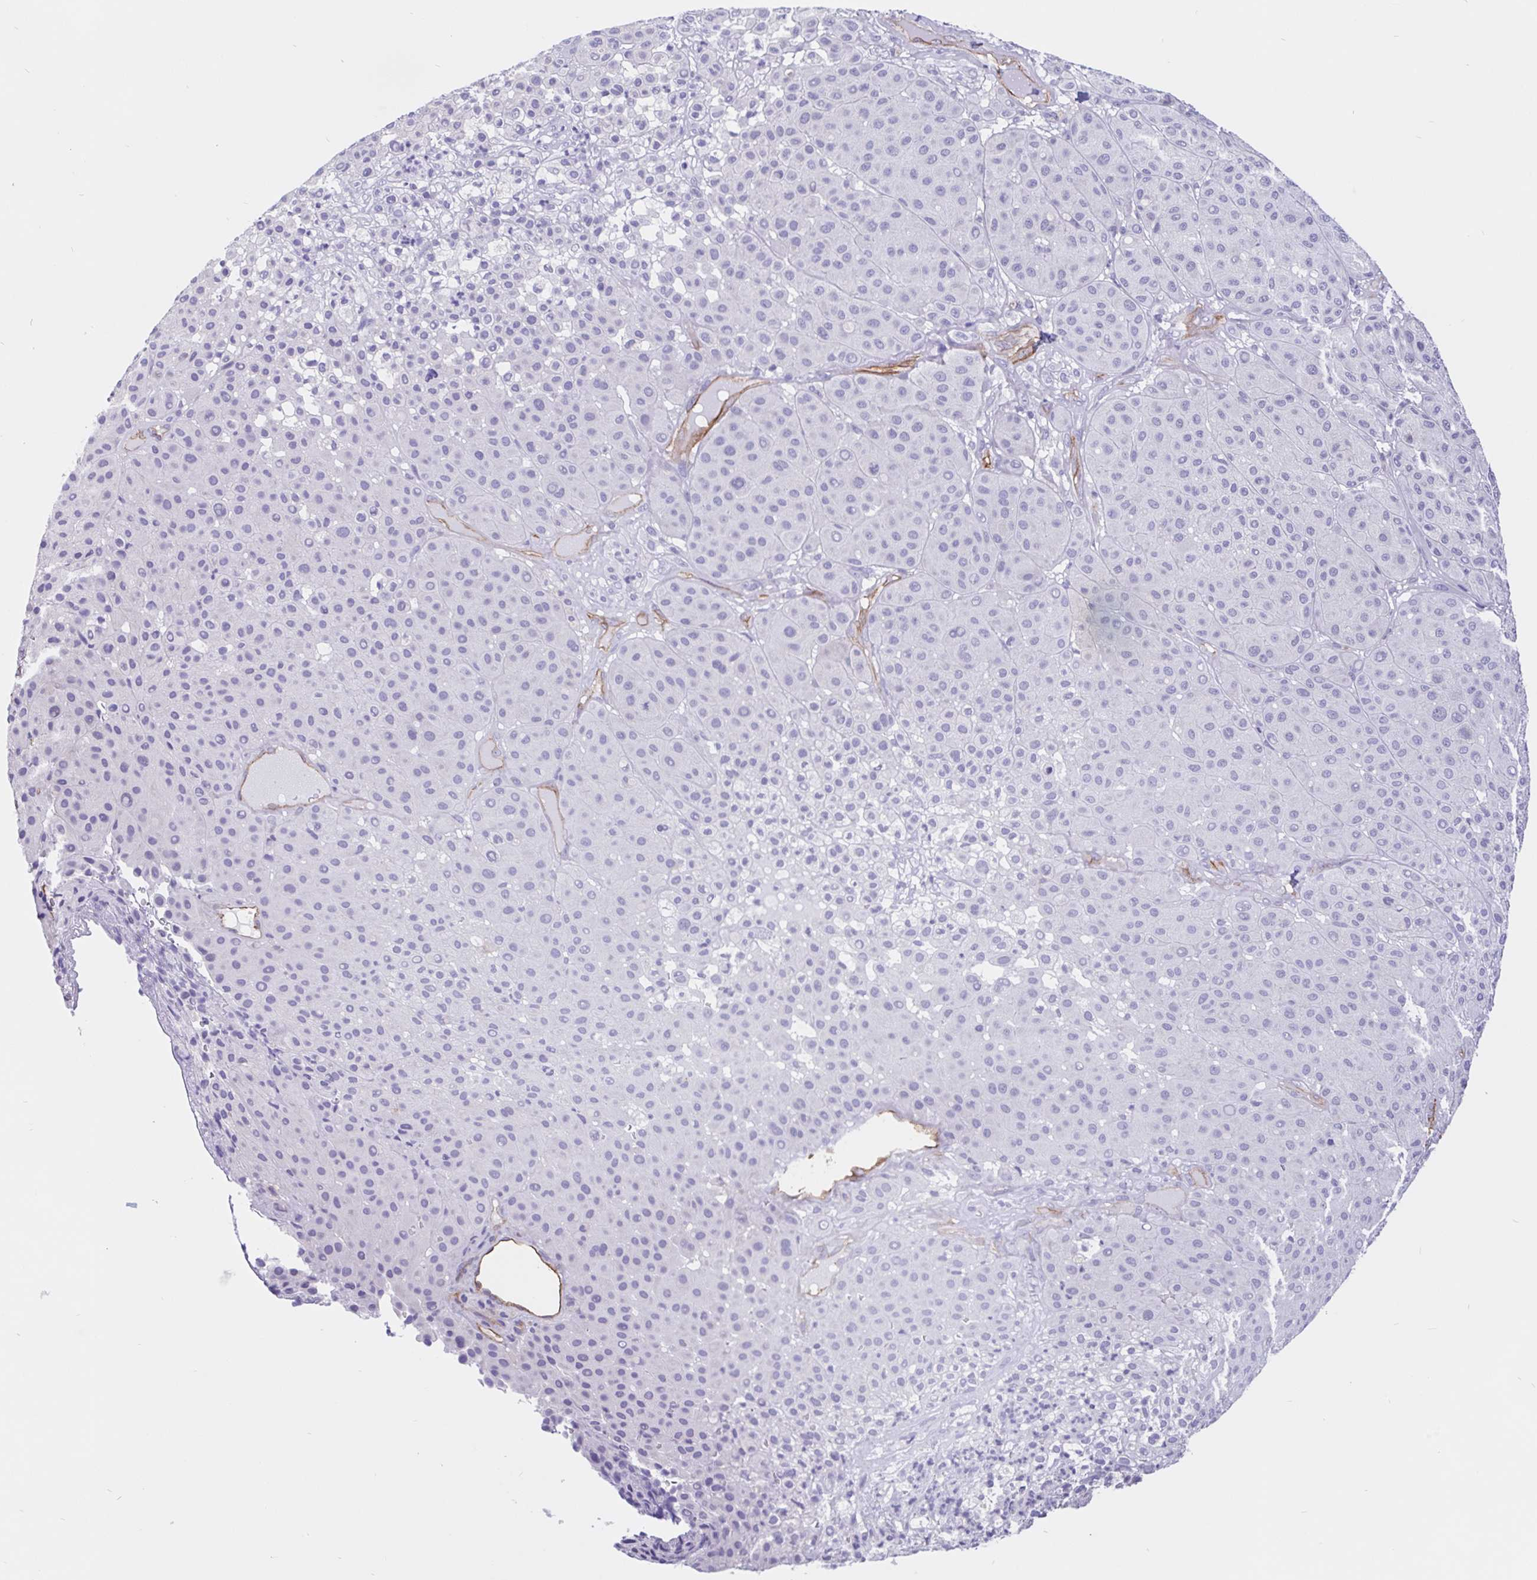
{"staining": {"intensity": "negative", "quantity": "none", "location": "none"}, "tissue": "melanoma", "cell_type": "Tumor cells", "image_type": "cancer", "snomed": [{"axis": "morphology", "description": "Malignant melanoma, Metastatic site"}, {"axis": "topography", "description": "Smooth muscle"}], "caption": "The photomicrograph shows no staining of tumor cells in malignant melanoma (metastatic site).", "gene": "LIMCH1", "patient": {"sex": "male", "age": 41}}